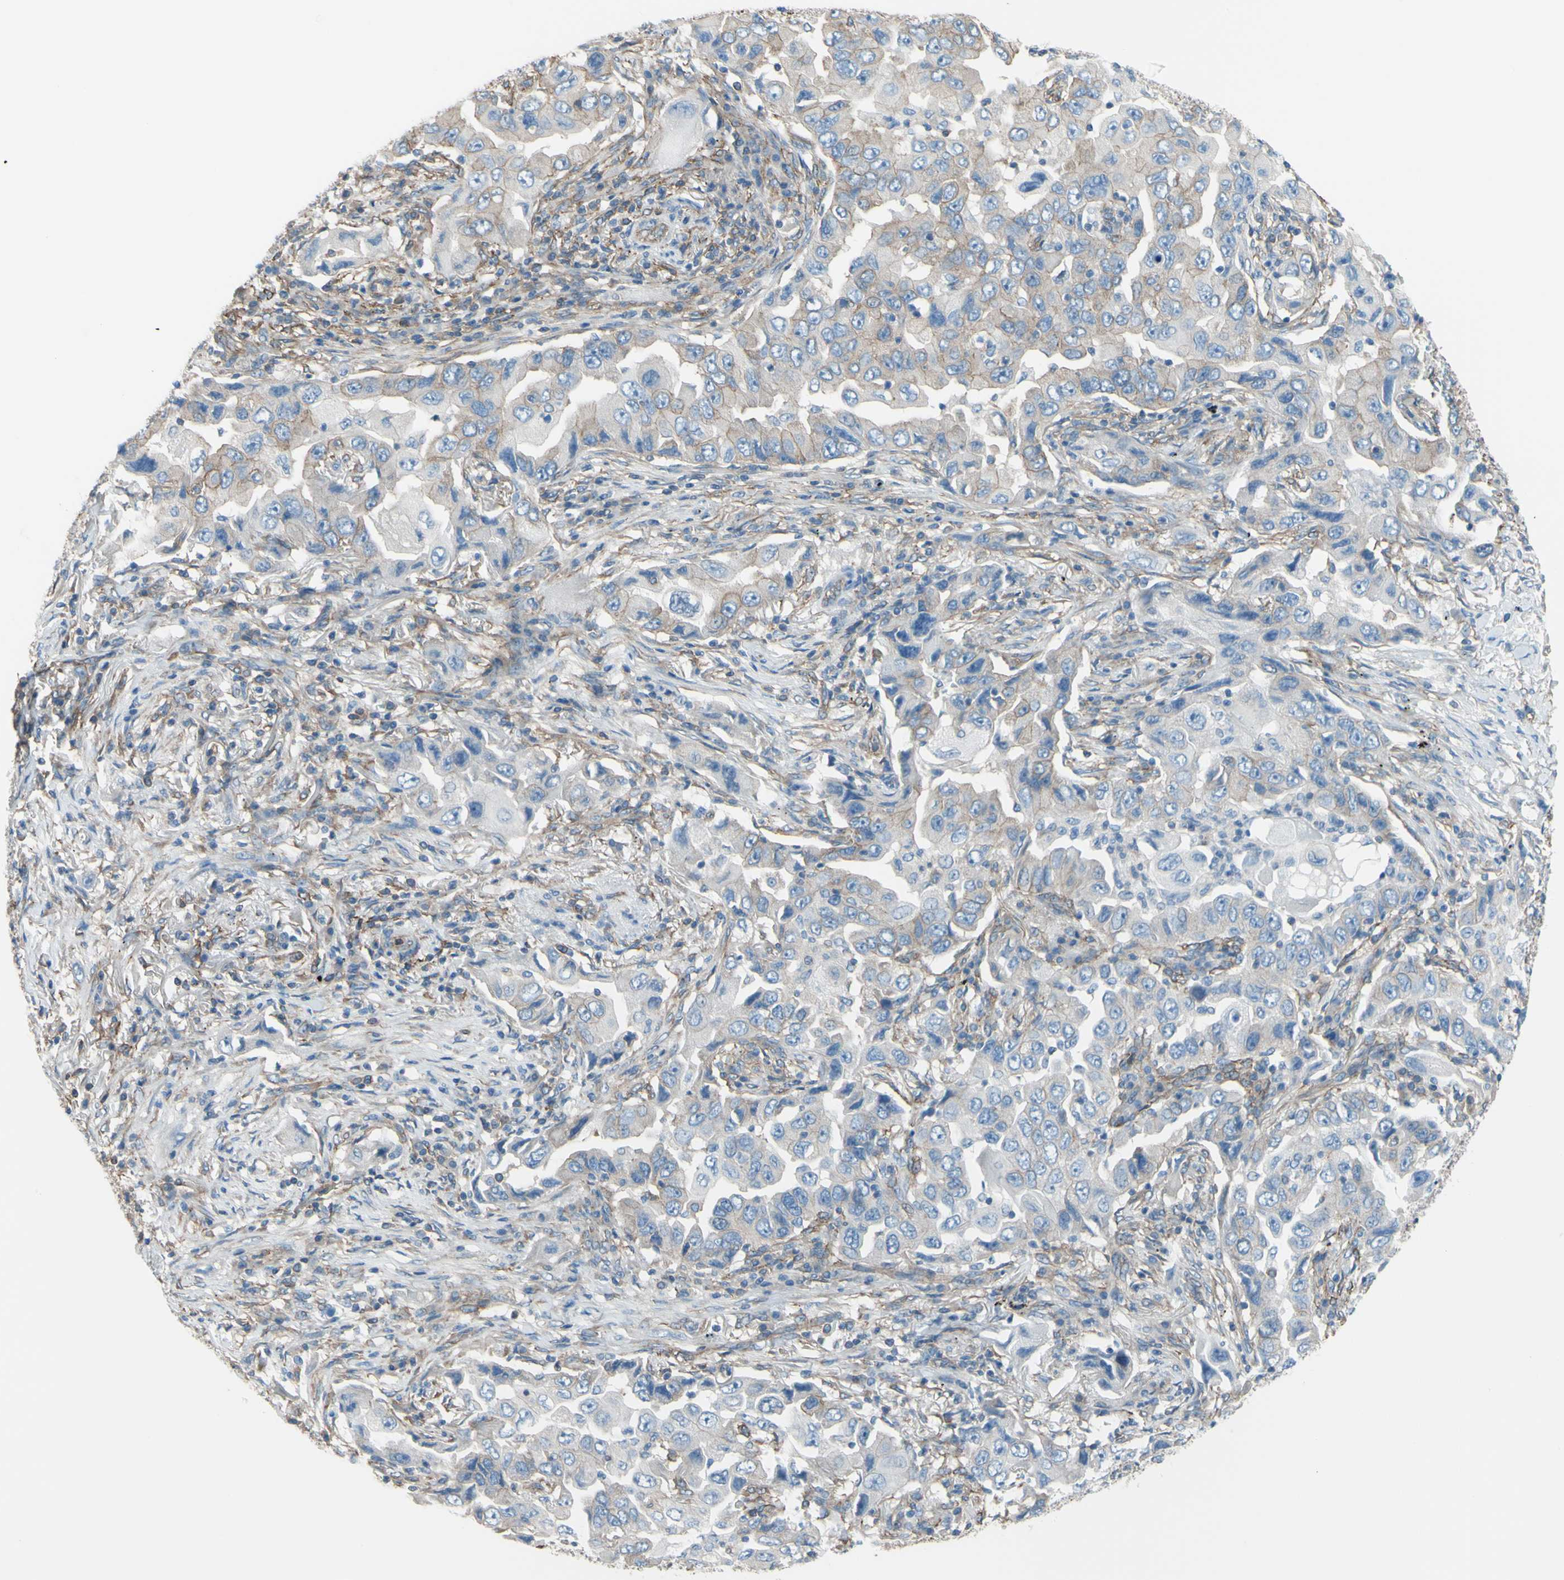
{"staining": {"intensity": "weak", "quantity": "<25%", "location": "cytoplasmic/membranous"}, "tissue": "lung cancer", "cell_type": "Tumor cells", "image_type": "cancer", "snomed": [{"axis": "morphology", "description": "Adenocarcinoma, NOS"}, {"axis": "topography", "description": "Lung"}], "caption": "The immunohistochemistry photomicrograph has no significant staining in tumor cells of lung cancer (adenocarcinoma) tissue.", "gene": "ADD1", "patient": {"sex": "female", "age": 65}}